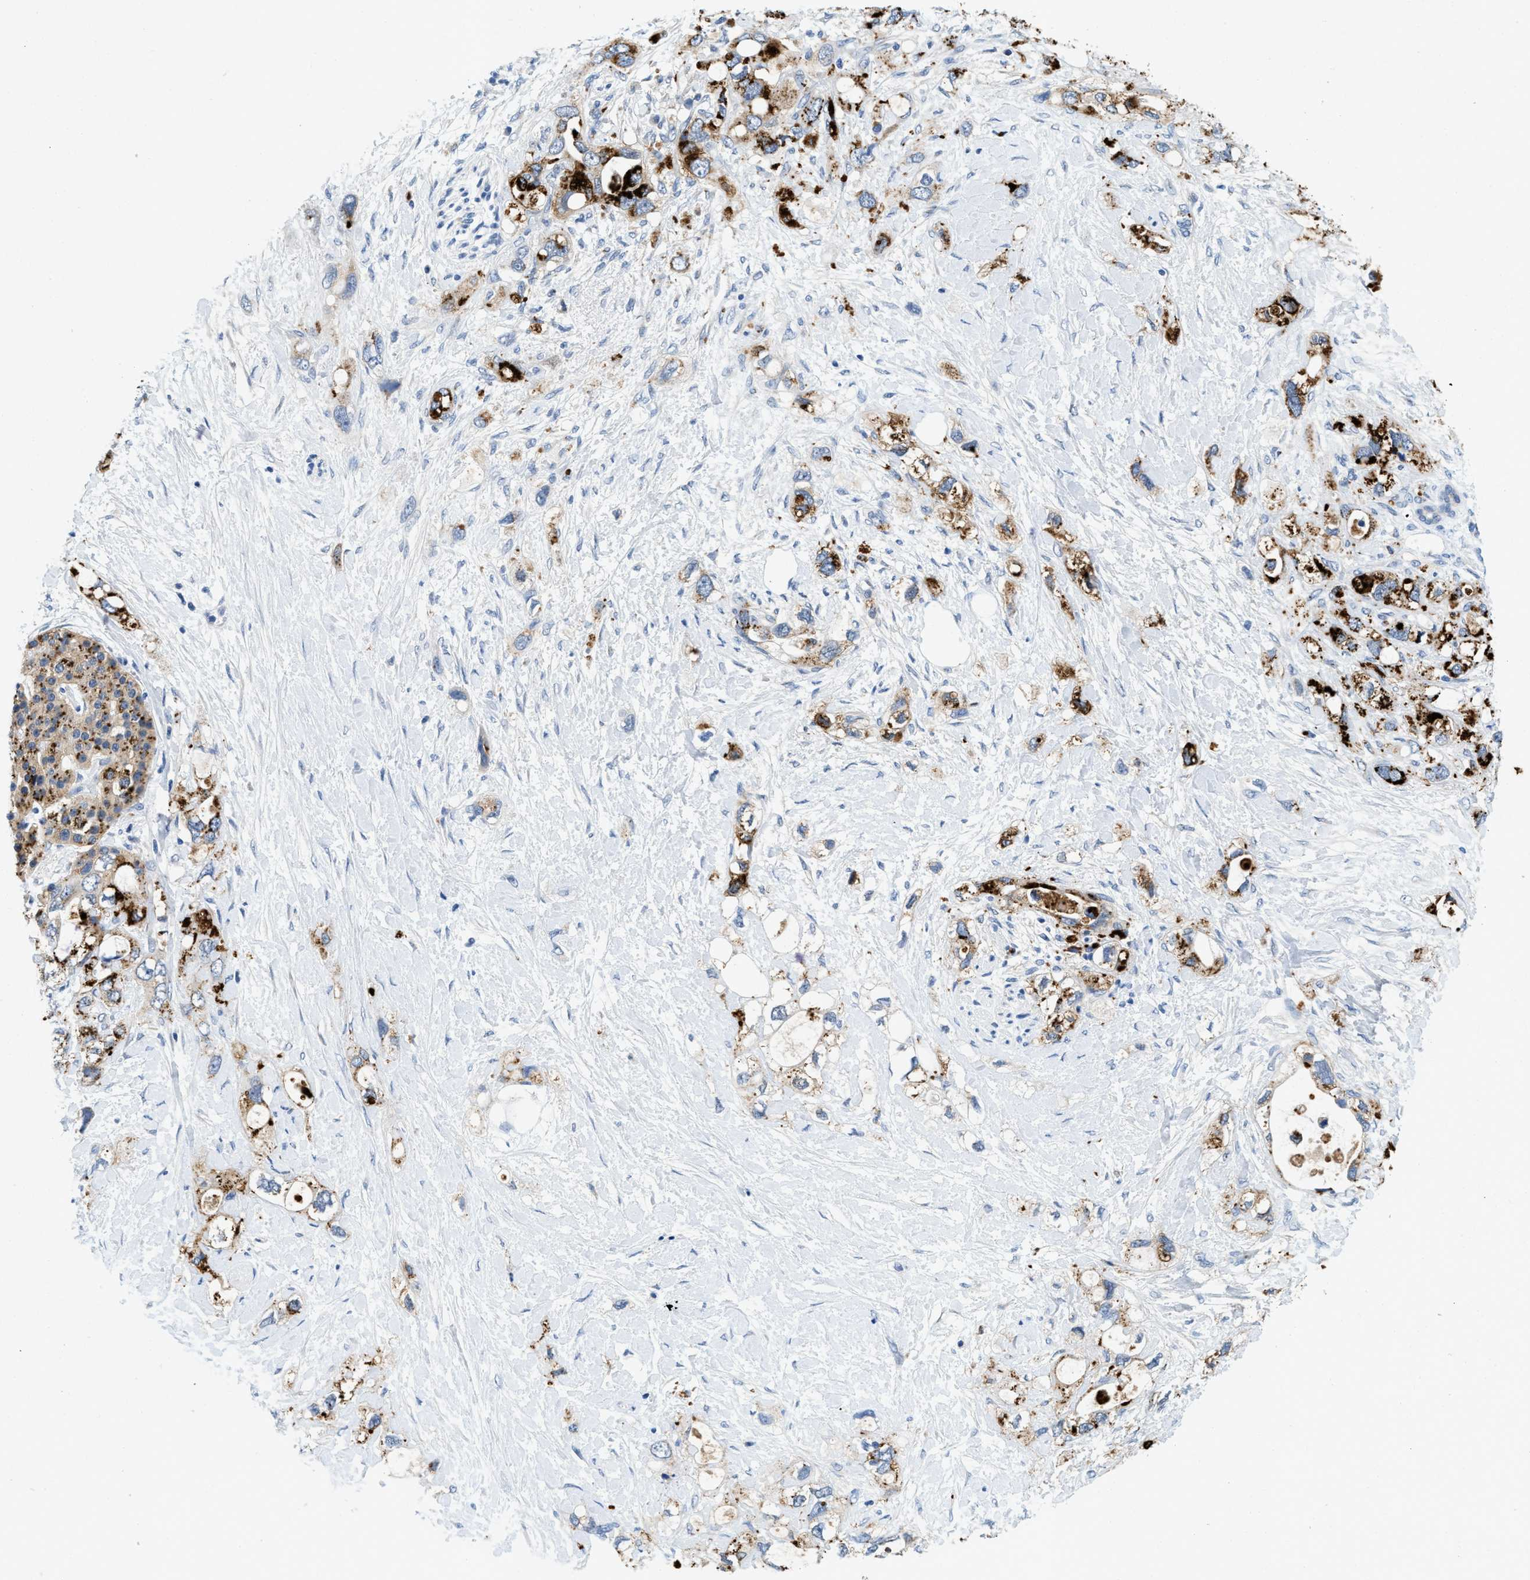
{"staining": {"intensity": "strong", "quantity": "25%-75%", "location": "cytoplasmic/membranous"}, "tissue": "pancreatic cancer", "cell_type": "Tumor cells", "image_type": "cancer", "snomed": [{"axis": "morphology", "description": "Adenocarcinoma, NOS"}, {"axis": "topography", "description": "Pancreas"}], "caption": "An image of human pancreatic cancer (adenocarcinoma) stained for a protein displays strong cytoplasmic/membranous brown staining in tumor cells. Using DAB (3,3'-diaminobenzidine) (brown) and hematoxylin (blue) stains, captured at high magnification using brightfield microscopy.", "gene": "TSPAN3", "patient": {"sex": "female", "age": 56}}